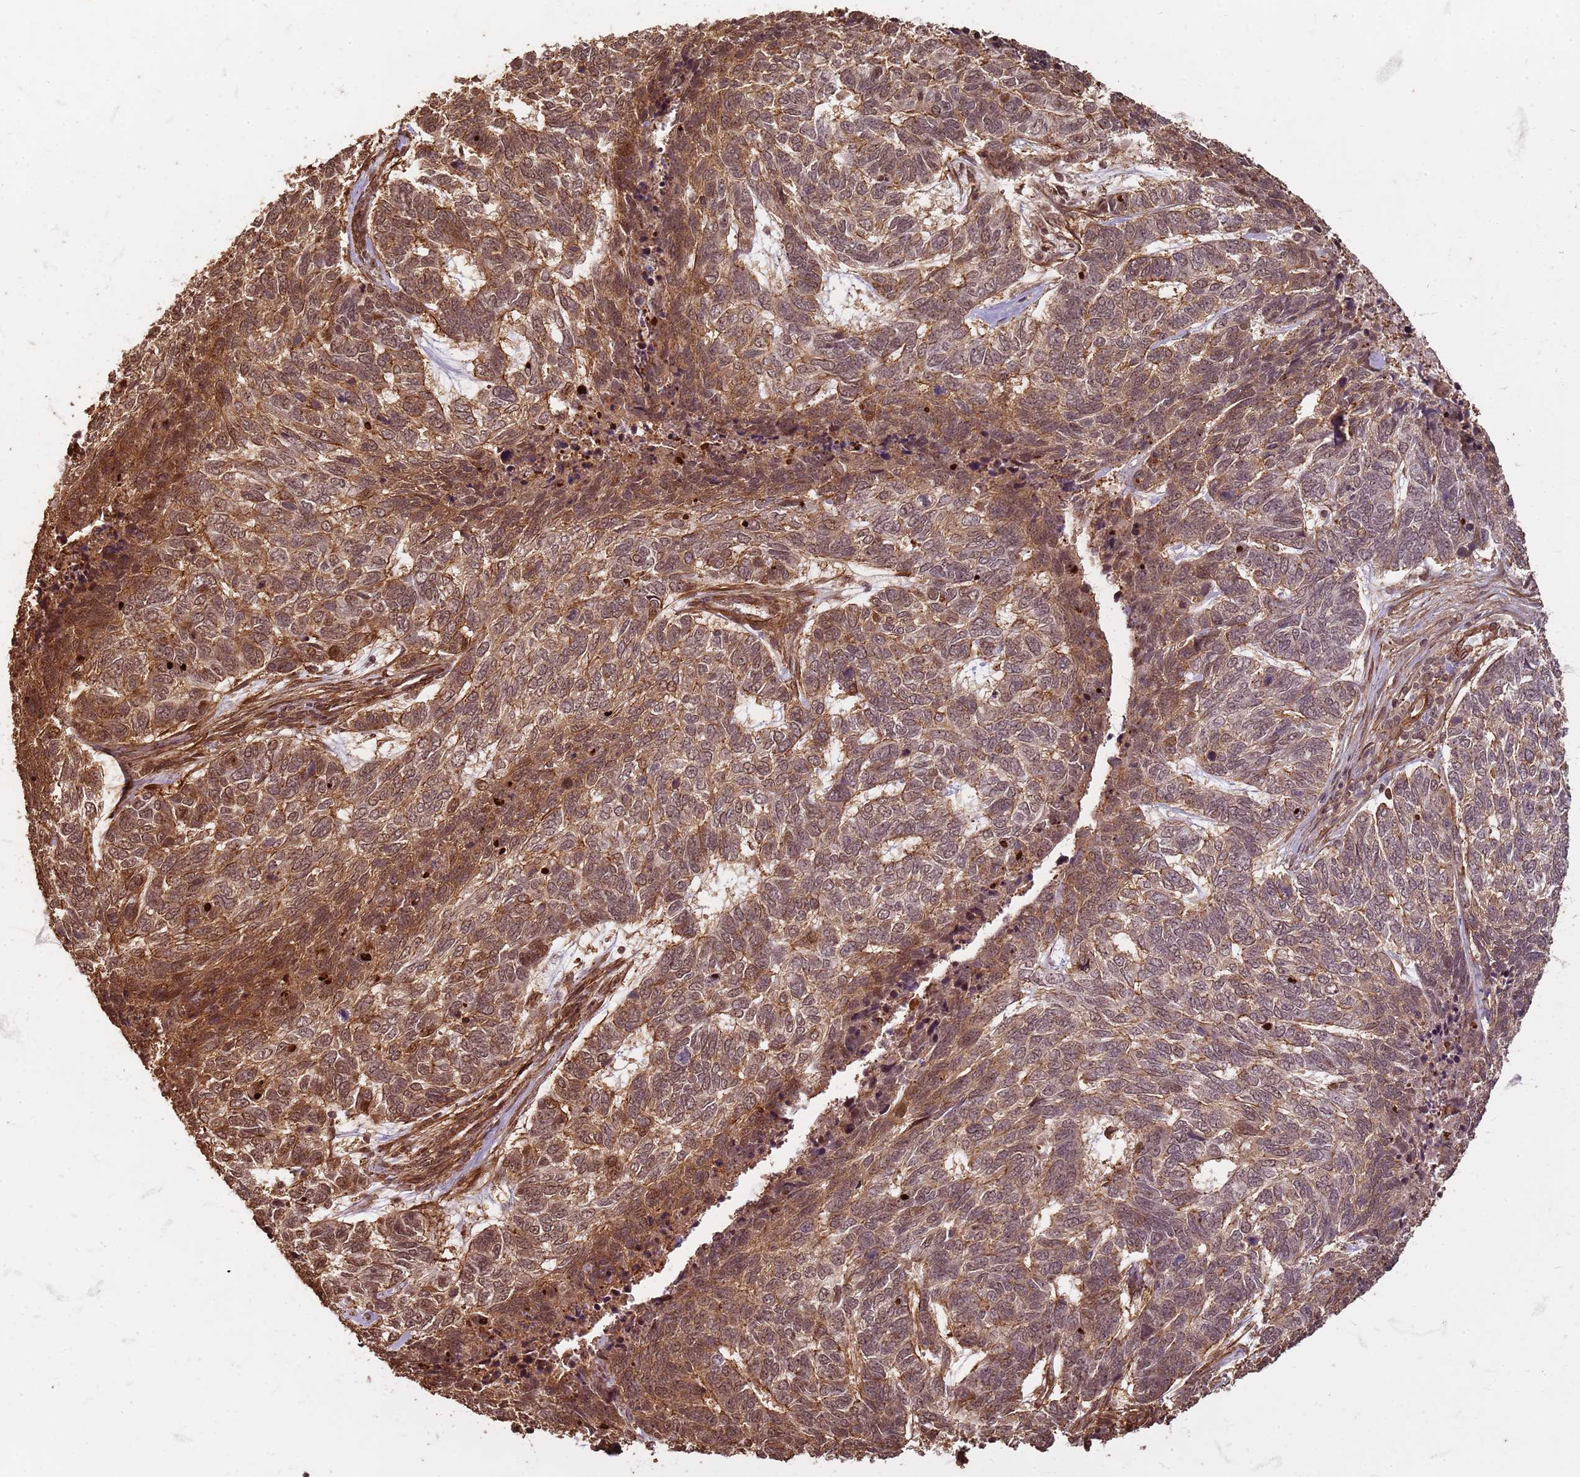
{"staining": {"intensity": "moderate", "quantity": ">75%", "location": "cytoplasmic/membranous"}, "tissue": "skin cancer", "cell_type": "Tumor cells", "image_type": "cancer", "snomed": [{"axis": "morphology", "description": "Basal cell carcinoma"}, {"axis": "topography", "description": "Skin"}], "caption": "Immunohistochemical staining of human skin cancer (basal cell carcinoma) reveals moderate cytoplasmic/membranous protein expression in about >75% of tumor cells. Using DAB (brown) and hematoxylin (blue) stains, captured at high magnification using brightfield microscopy.", "gene": "KIF26A", "patient": {"sex": "female", "age": 65}}